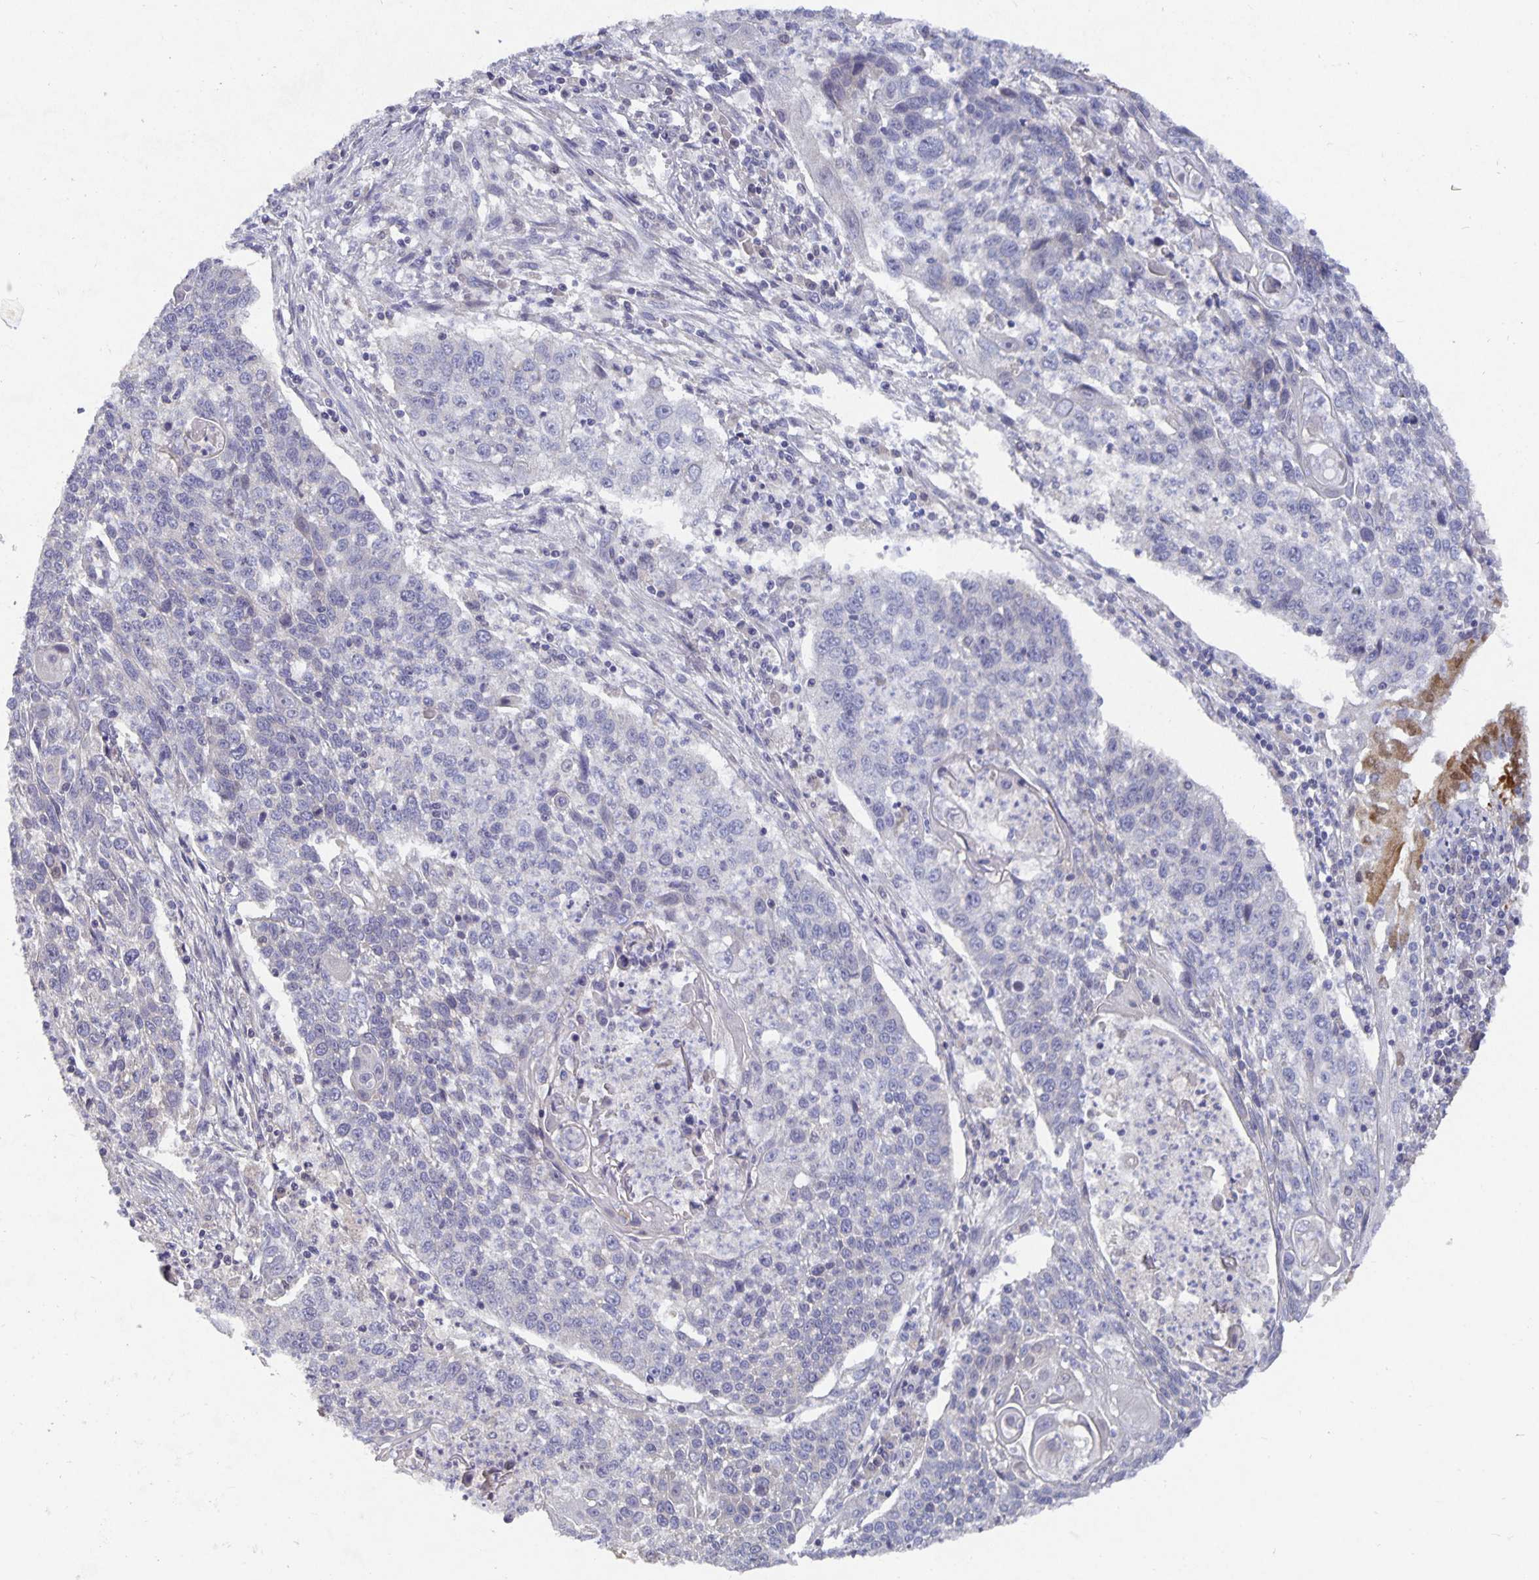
{"staining": {"intensity": "negative", "quantity": "none", "location": "none"}, "tissue": "lung cancer", "cell_type": "Tumor cells", "image_type": "cancer", "snomed": [{"axis": "morphology", "description": "Squamous cell carcinoma, NOS"}, {"axis": "morphology", "description": "Squamous cell carcinoma, metastatic, NOS"}, {"axis": "topography", "description": "Lung"}, {"axis": "topography", "description": "Pleura, NOS"}], "caption": "IHC image of human lung cancer stained for a protein (brown), which shows no positivity in tumor cells.", "gene": "HEPN1", "patient": {"sex": "male", "age": 72}}